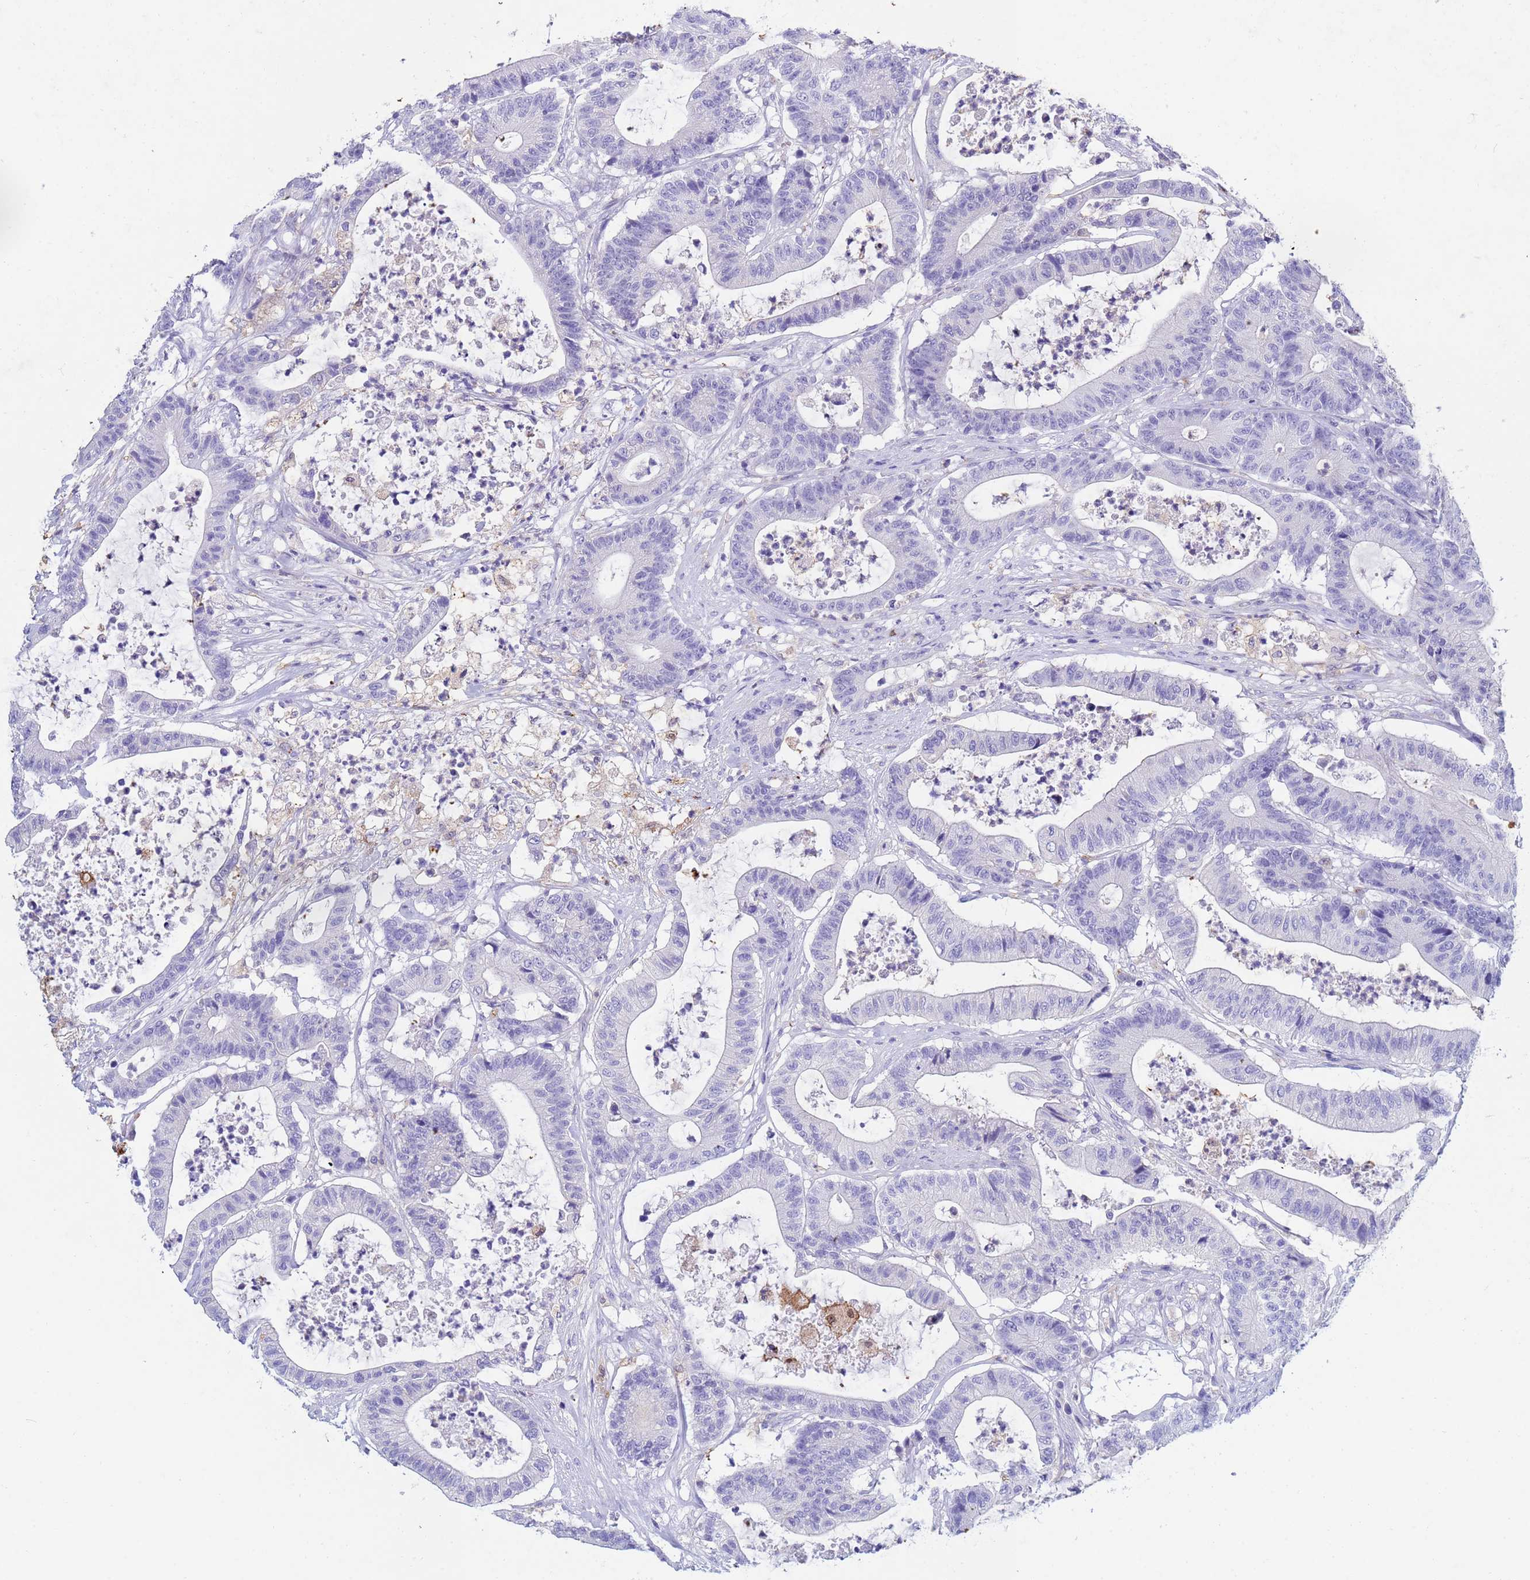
{"staining": {"intensity": "negative", "quantity": "none", "location": "none"}, "tissue": "colorectal cancer", "cell_type": "Tumor cells", "image_type": "cancer", "snomed": [{"axis": "morphology", "description": "Adenocarcinoma, NOS"}, {"axis": "topography", "description": "Colon"}], "caption": "IHC photomicrograph of neoplastic tissue: human adenocarcinoma (colorectal) stained with DAB demonstrates no significant protein expression in tumor cells. Nuclei are stained in blue.", "gene": "CSTB", "patient": {"sex": "female", "age": 84}}